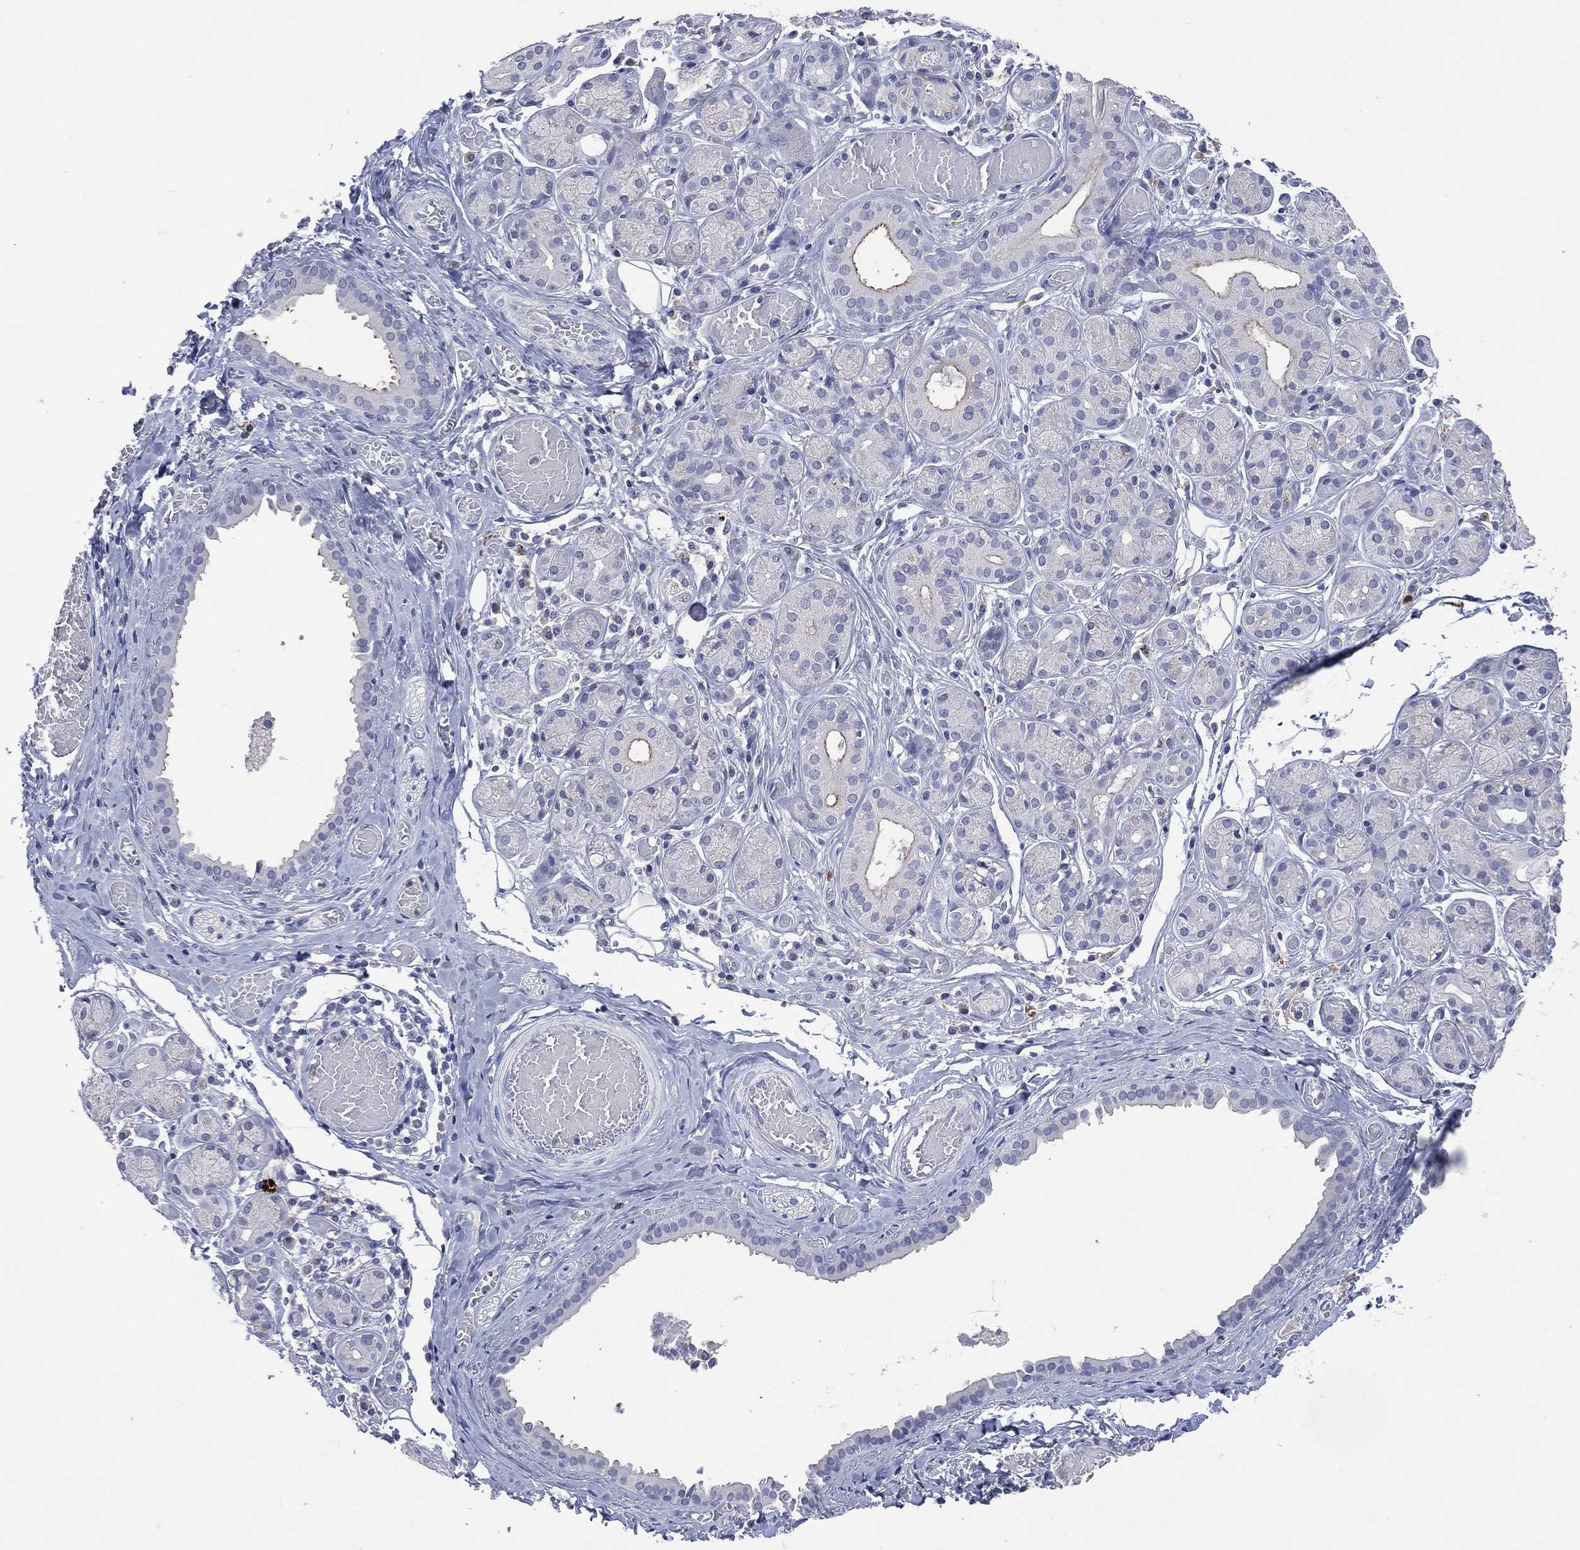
{"staining": {"intensity": "negative", "quantity": "none", "location": "none"}, "tissue": "salivary gland", "cell_type": "Glandular cells", "image_type": "normal", "snomed": [{"axis": "morphology", "description": "Normal tissue, NOS"}, {"axis": "topography", "description": "Salivary gland"}, {"axis": "topography", "description": "Peripheral nerve tissue"}], "caption": "Immunohistochemistry of normal salivary gland displays no positivity in glandular cells. (Brightfield microscopy of DAB (3,3'-diaminobenzidine) immunohistochemistry (IHC) at high magnification).", "gene": "ASB10", "patient": {"sex": "male", "age": 71}}